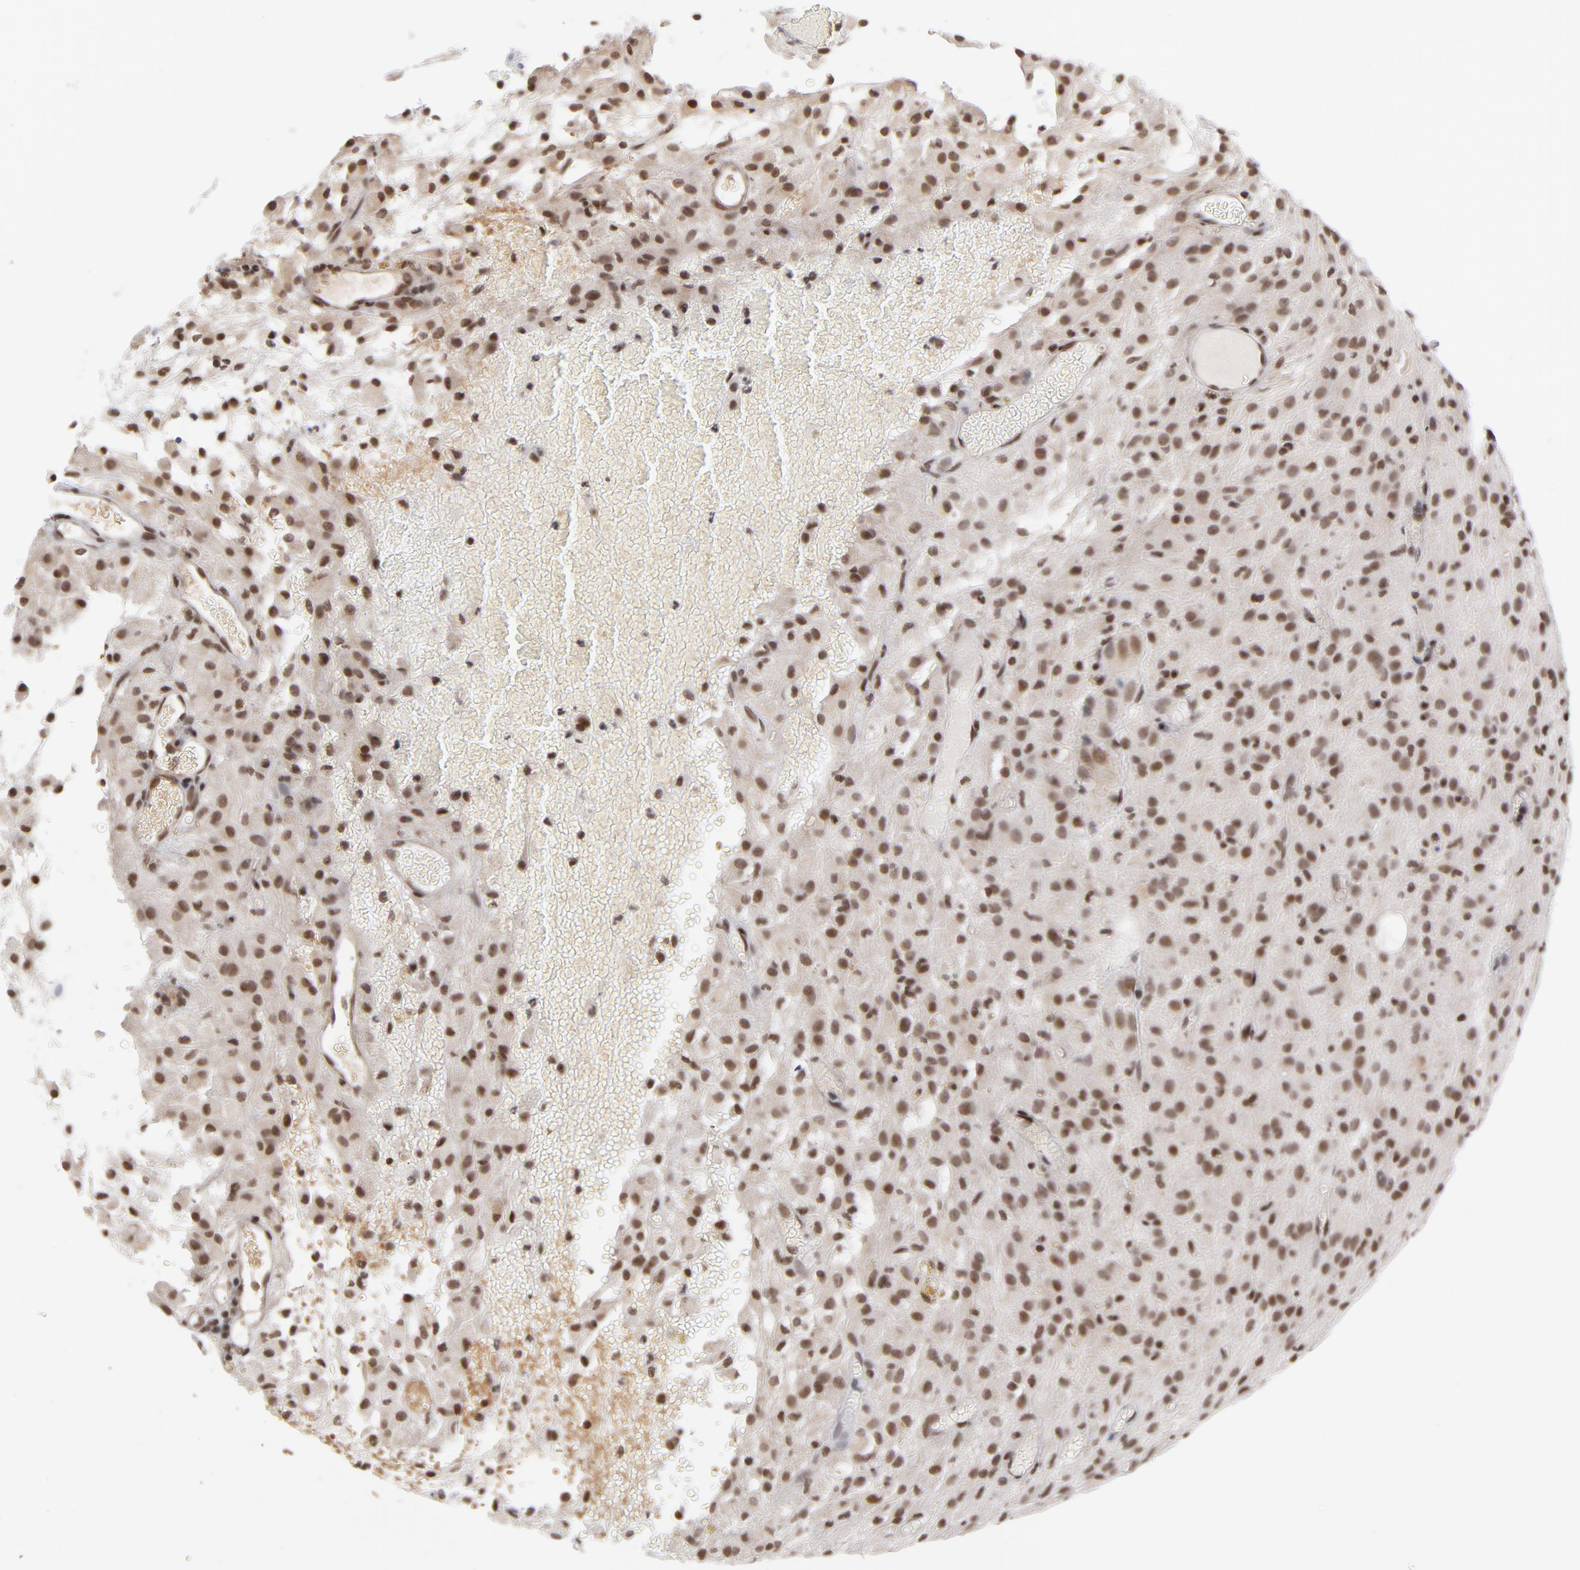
{"staining": {"intensity": "strong", "quantity": ">75%", "location": "nuclear"}, "tissue": "glioma", "cell_type": "Tumor cells", "image_type": "cancer", "snomed": [{"axis": "morphology", "description": "Glioma, malignant, High grade"}, {"axis": "topography", "description": "Brain"}], "caption": "There is high levels of strong nuclear staining in tumor cells of high-grade glioma (malignant), as demonstrated by immunohistochemical staining (brown color).", "gene": "CTCF", "patient": {"sex": "female", "age": 59}}